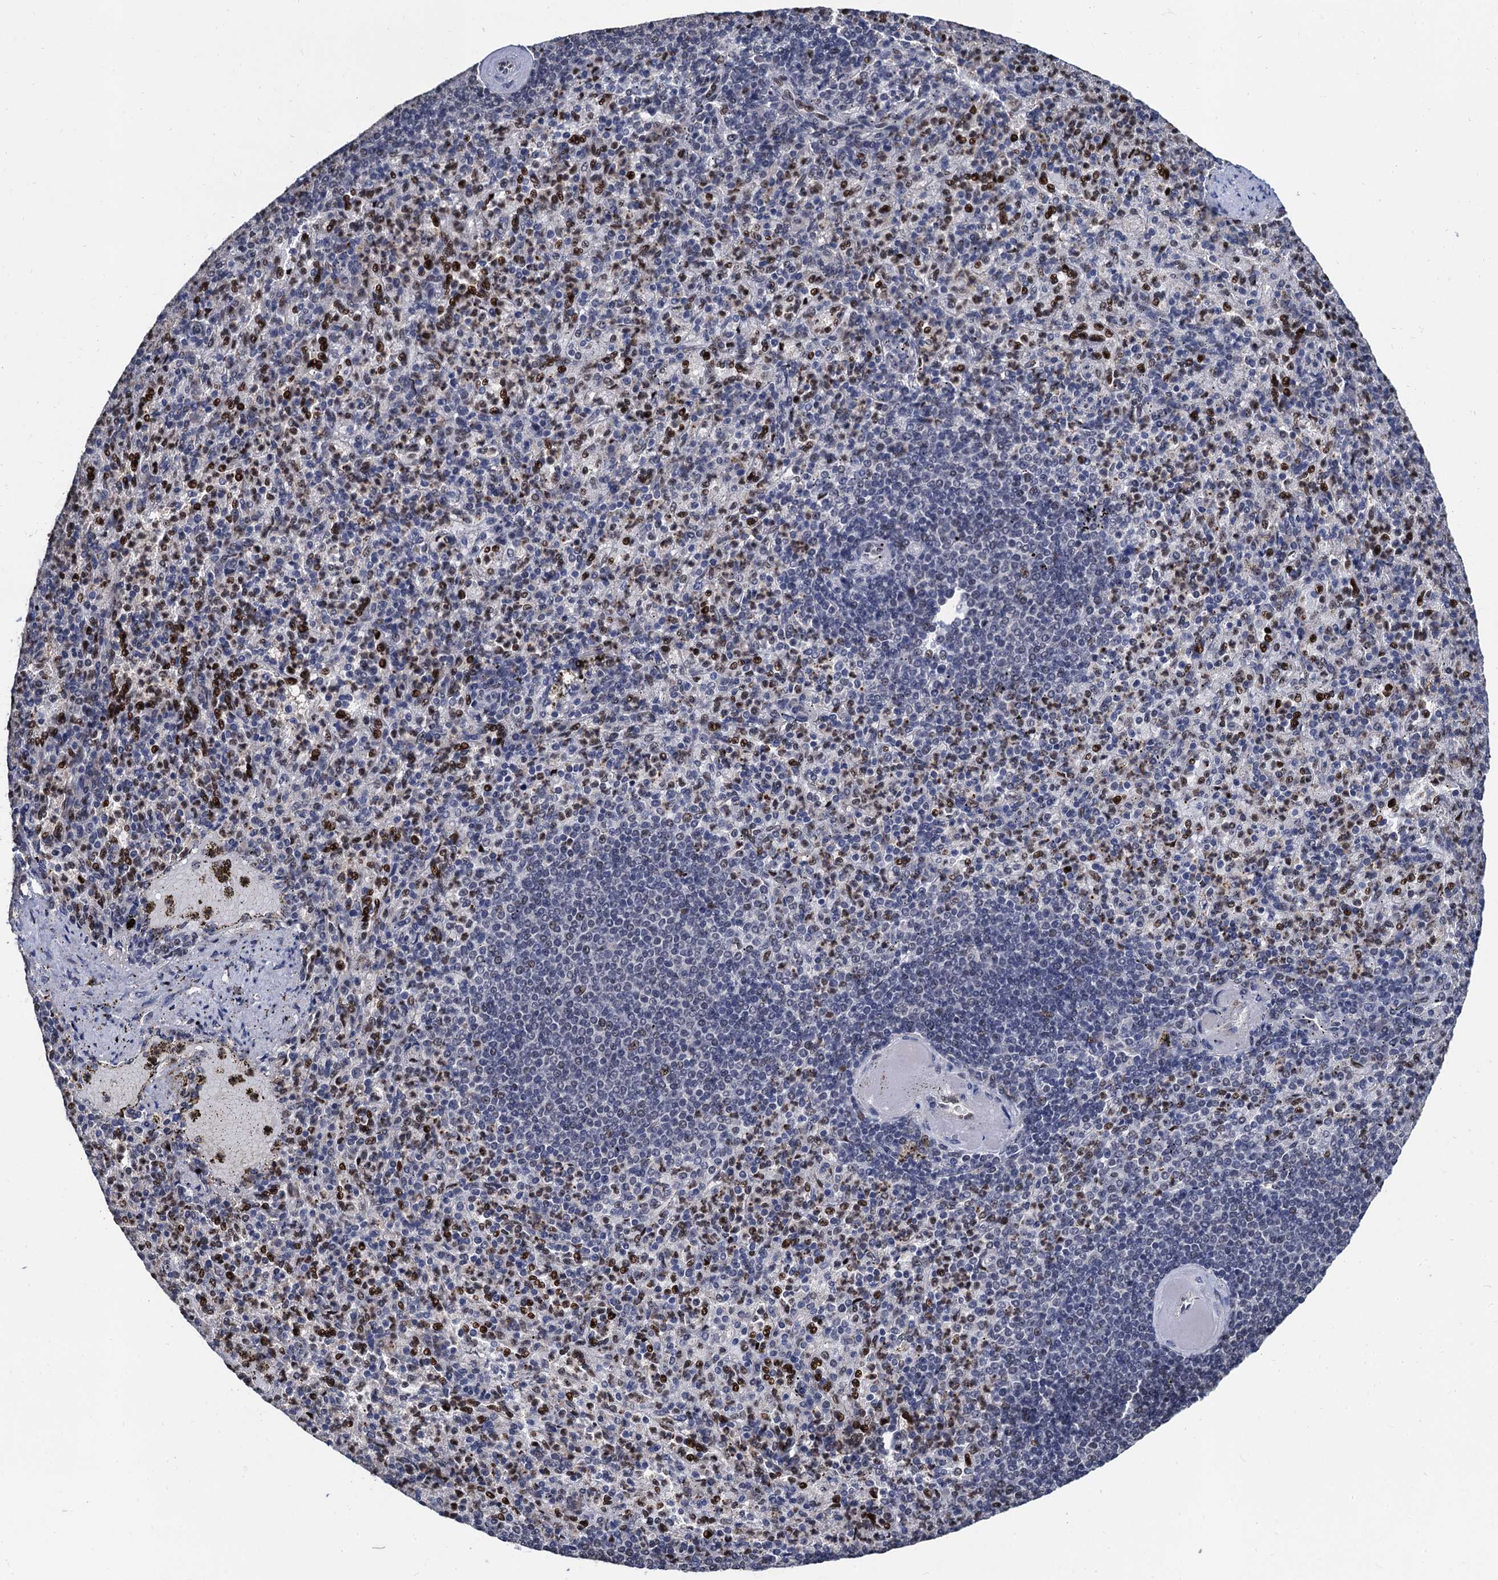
{"staining": {"intensity": "strong", "quantity": "25%-75%", "location": "nuclear"}, "tissue": "spleen", "cell_type": "Cells in red pulp", "image_type": "normal", "snomed": [{"axis": "morphology", "description": "Normal tissue, NOS"}, {"axis": "topography", "description": "Spleen"}], "caption": "Spleen was stained to show a protein in brown. There is high levels of strong nuclear positivity in about 25%-75% of cells in red pulp.", "gene": "TSEN34", "patient": {"sex": "female", "age": 74}}